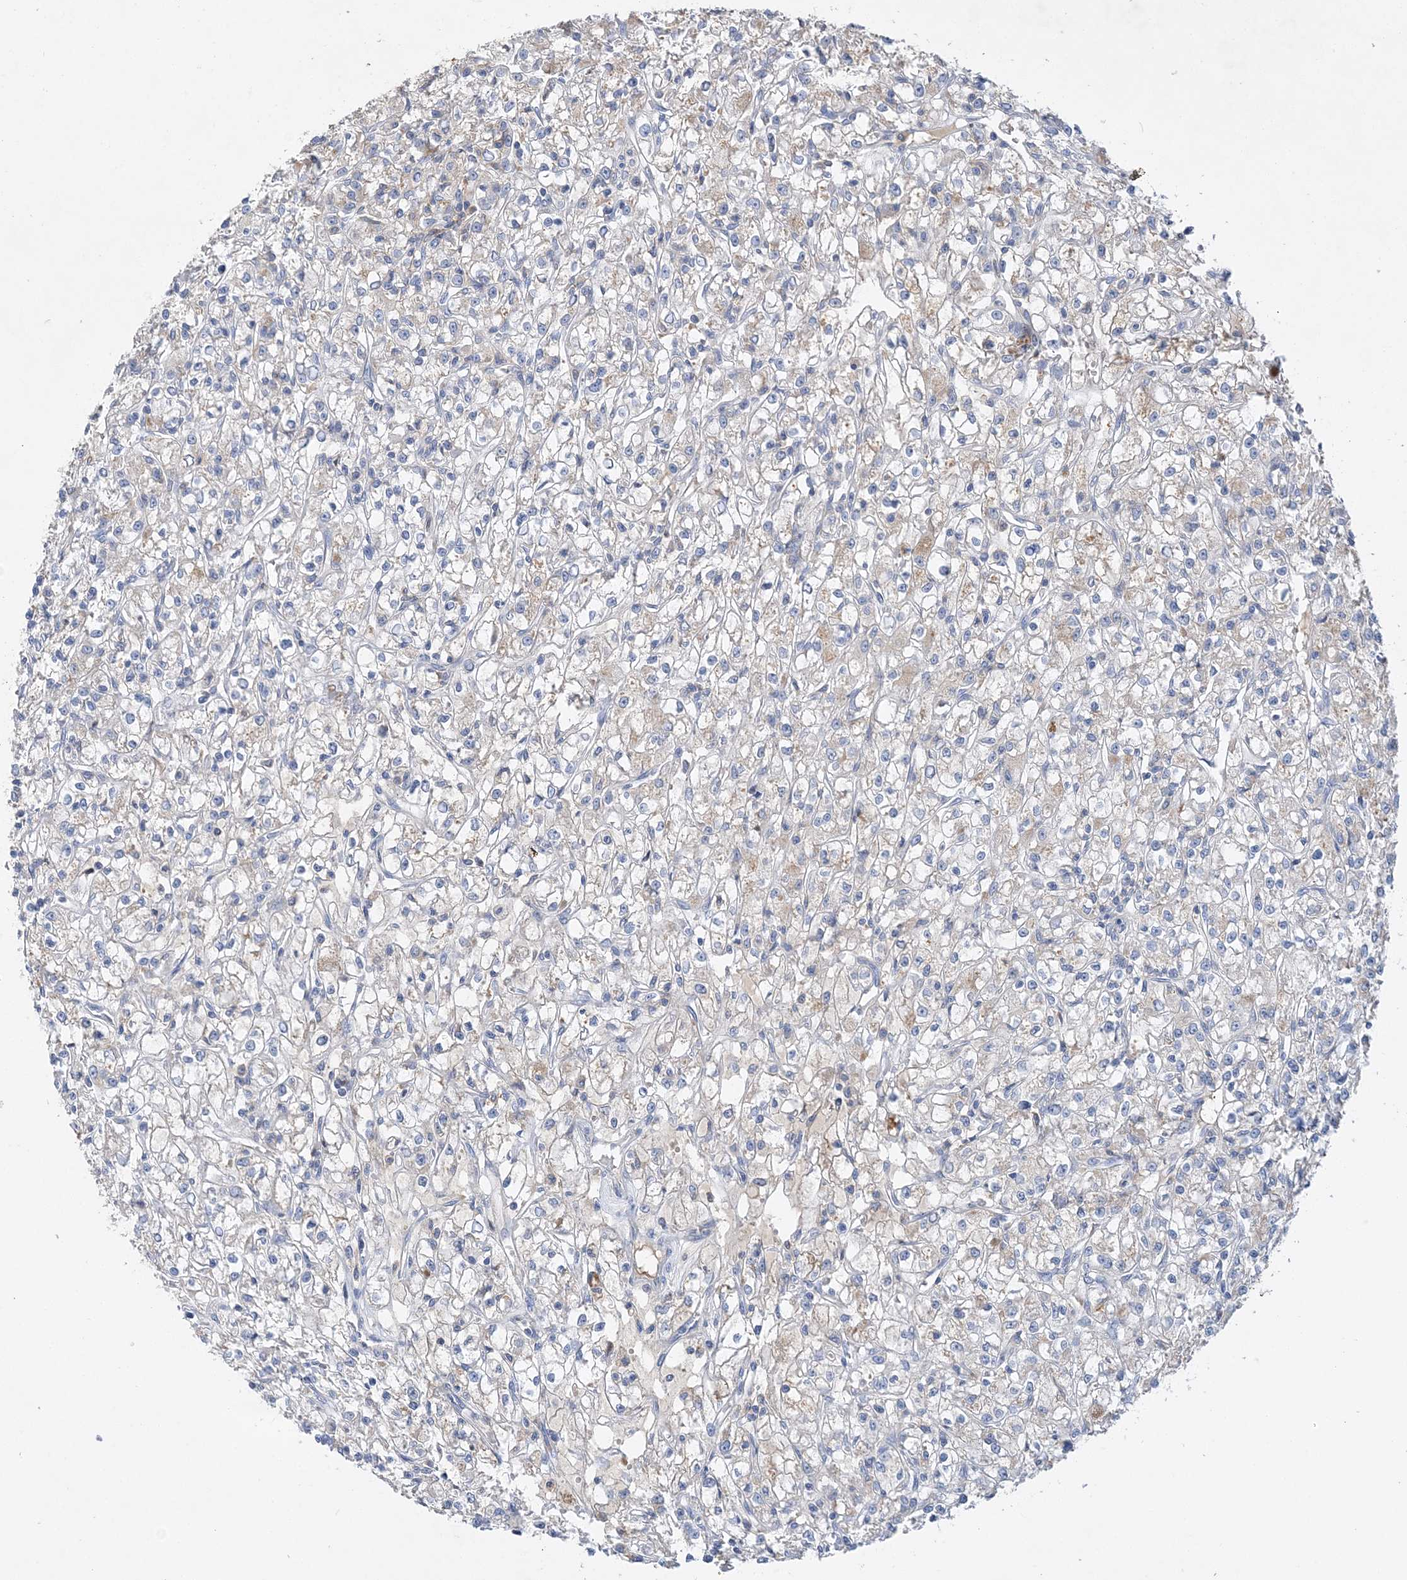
{"staining": {"intensity": "negative", "quantity": "none", "location": "none"}, "tissue": "renal cancer", "cell_type": "Tumor cells", "image_type": "cancer", "snomed": [{"axis": "morphology", "description": "Adenocarcinoma, NOS"}, {"axis": "topography", "description": "Kidney"}], "caption": "Immunohistochemistry (IHC) of adenocarcinoma (renal) shows no positivity in tumor cells. (Immunohistochemistry, brightfield microscopy, high magnification).", "gene": "GRINA", "patient": {"sex": "female", "age": 59}}